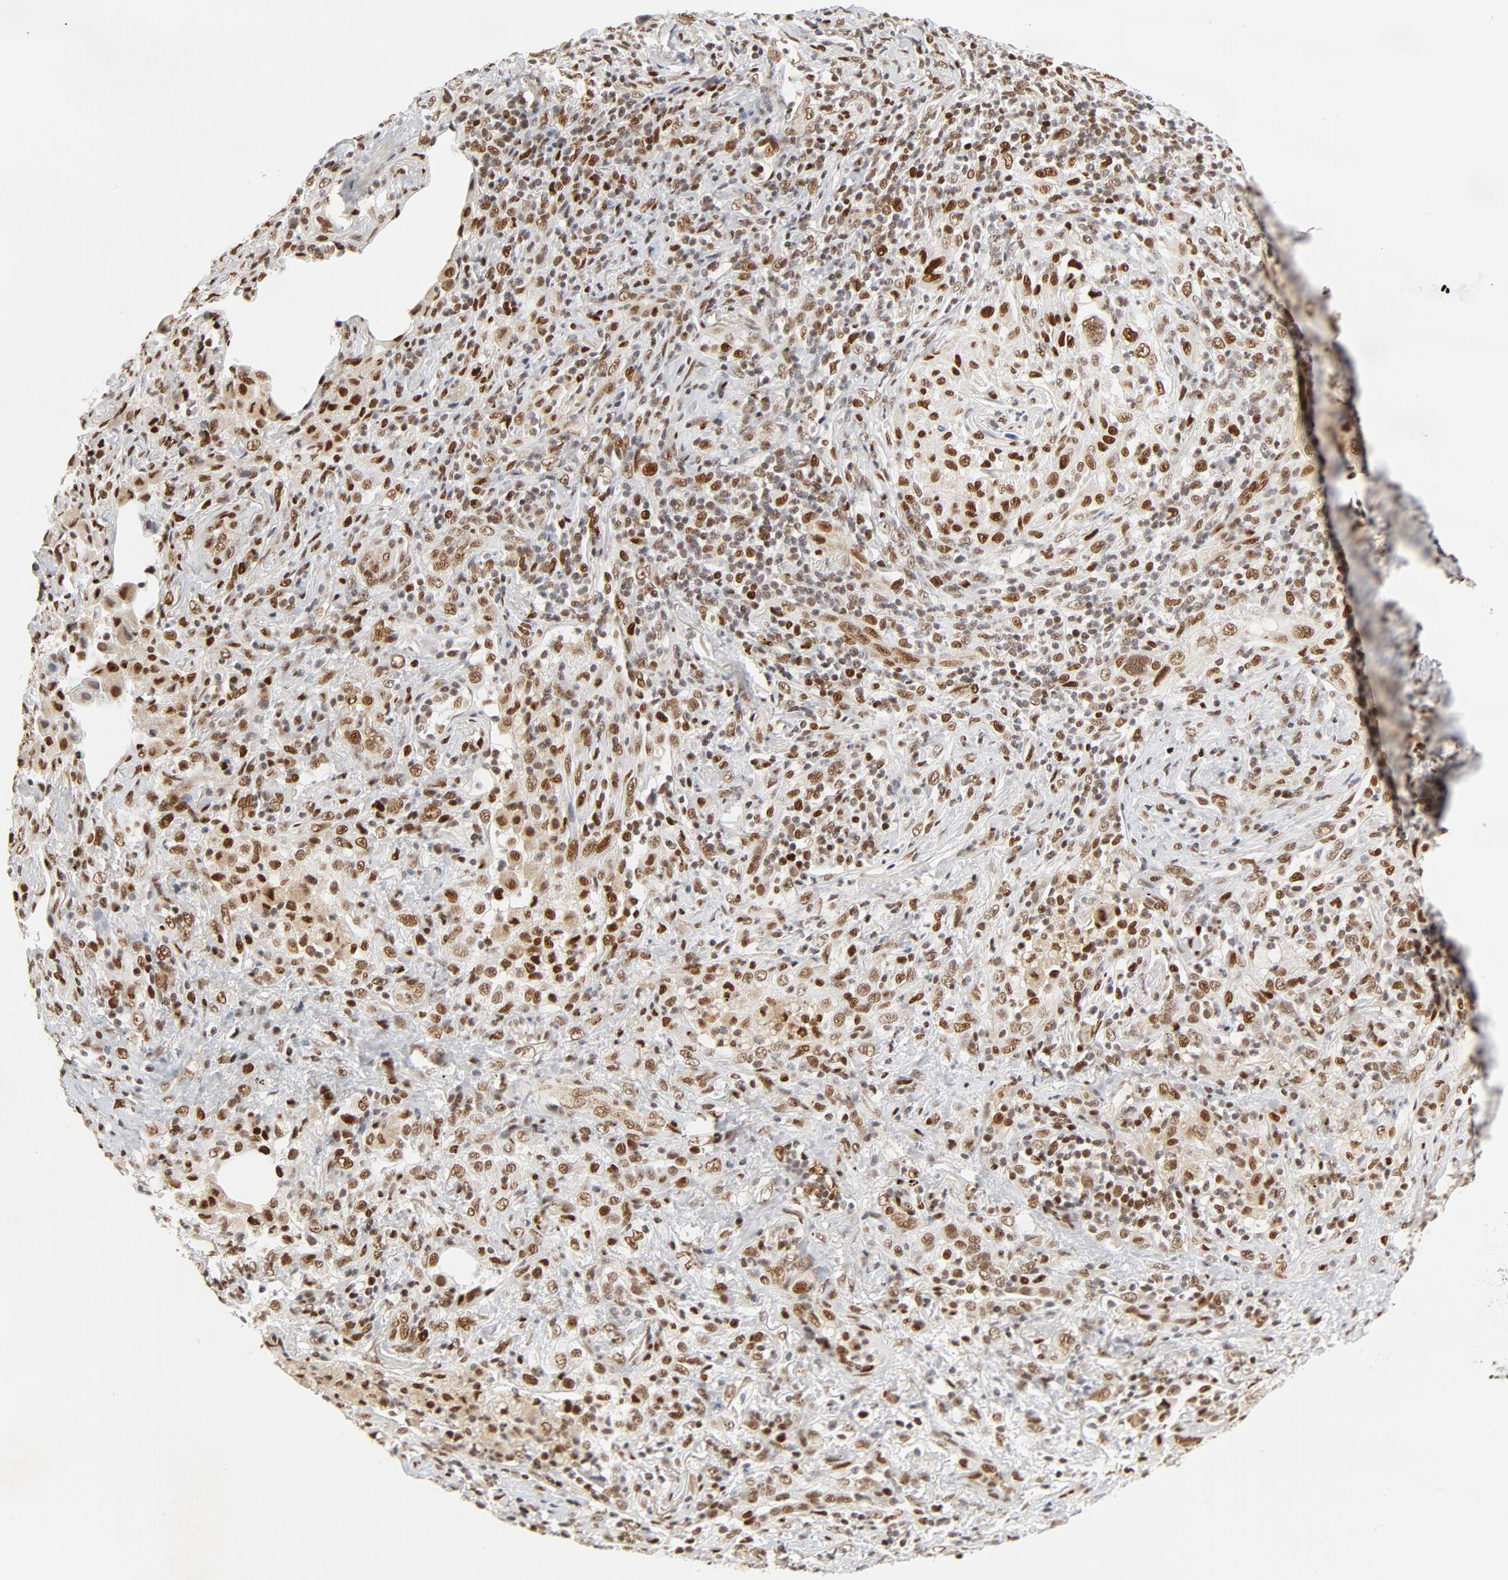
{"staining": {"intensity": "moderate", "quantity": ">75%", "location": "nuclear"}, "tissue": "lung cancer", "cell_type": "Tumor cells", "image_type": "cancer", "snomed": [{"axis": "morphology", "description": "Squamous cell carcinoma, NOS"}, {"axis": "topography", "description": "Lung"}], "caption": "About >75% of tumor cells in human lung squamous cell carcinoma exhibit moderate nuclear protein positivity as visualized by brown immunohistochemical staining.", "gene": "MEF2A", "patient": {"sex": "female", "age": 67}}